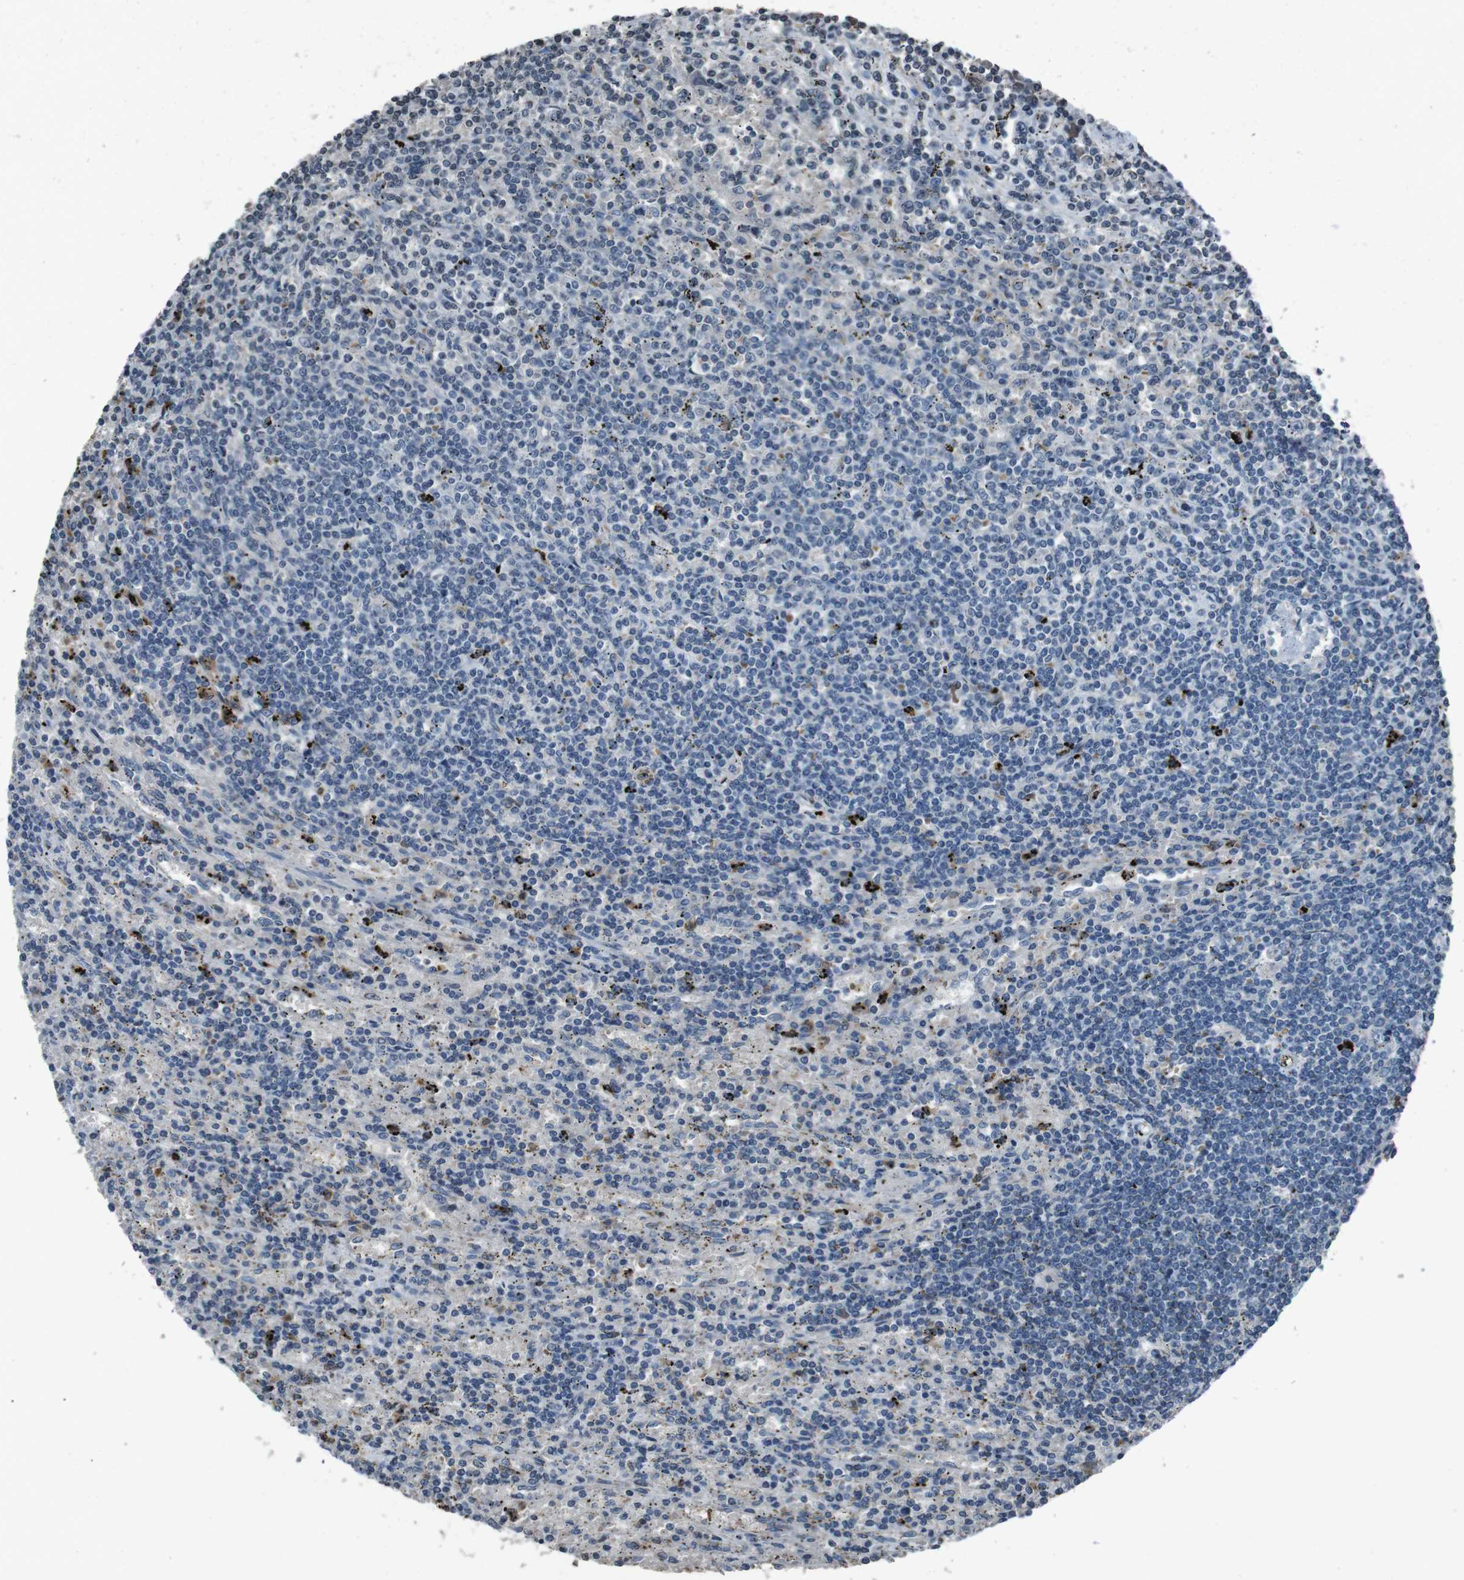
{"staining": {"intensity": "negative", "quantity": "none", "location": "none"}, "tissue": "lymphoma", "cell_type": "Tumor cells", "image_type": "cancer", "snomed": [{"axis": "morphology", "description": "Malignant lymphoma, non-Hodgkin's type, Low grade"}, {"axis": "topography", "description": "Spleen"}], "caption": "Tumor cells are negative for protein expression in human lymphoma.", "gene": "UGT1A6", "patient": {"sex": "male", "age": 76}}